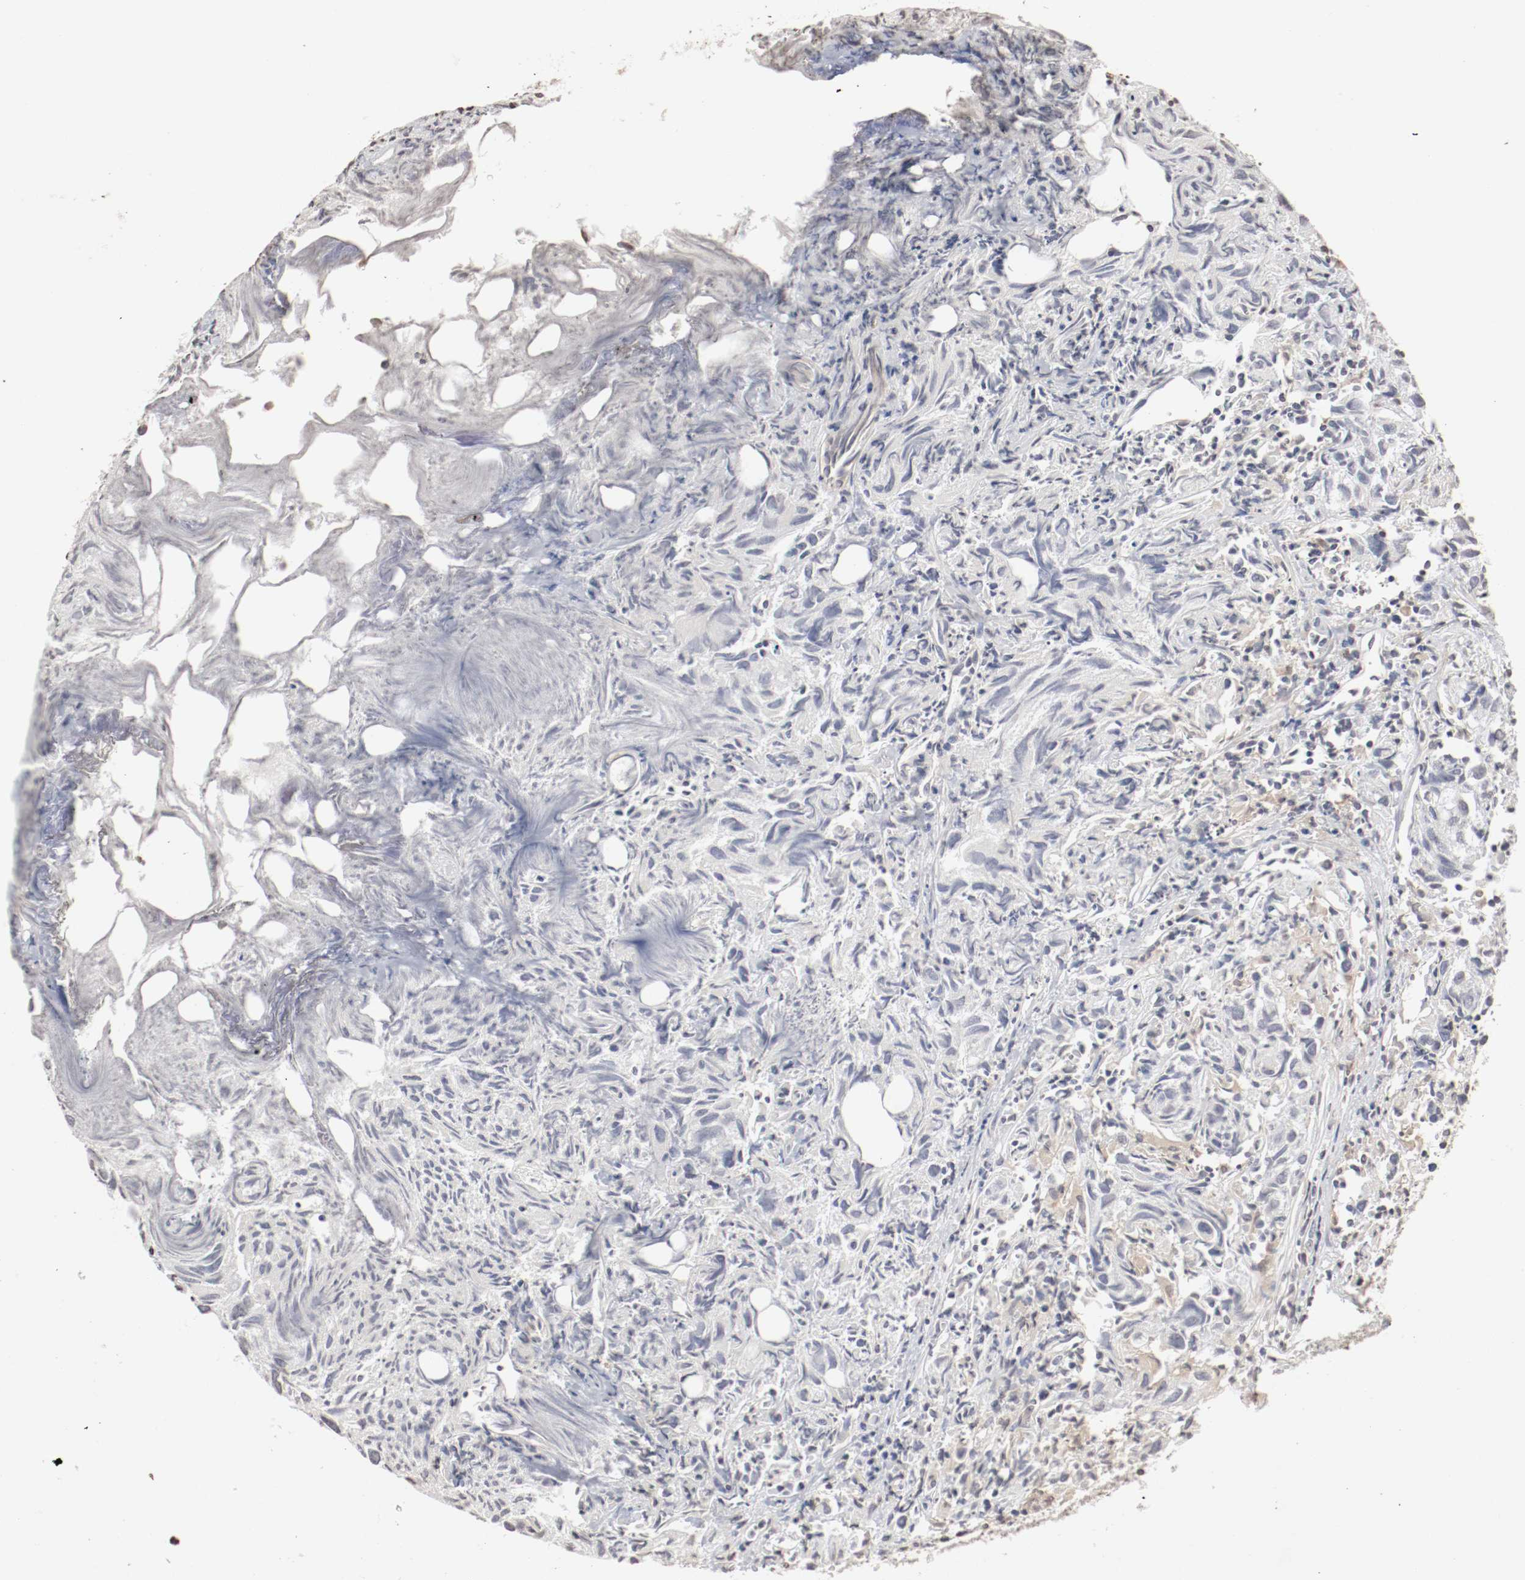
{"staining": {"intensity": "negative", "quantity": "none", "location": "none"}, "tissue": "urothelial cancer", "cell_type": "Tumor cells", "image_type": "cancer", "snomed": [{"axis": "morphology", "description": "Urothelial carcinoma, High grade"}, {"axis": "topography", "description": "Urinary bladder"}], "caption": "The image shows no staining of tumor cells in urothelial carcinoma (high-grade). (DAB immunohistochemistry (IHC), high magnification).", "gene": "WASL", "patient": {"sex": "female", "age": 75}}